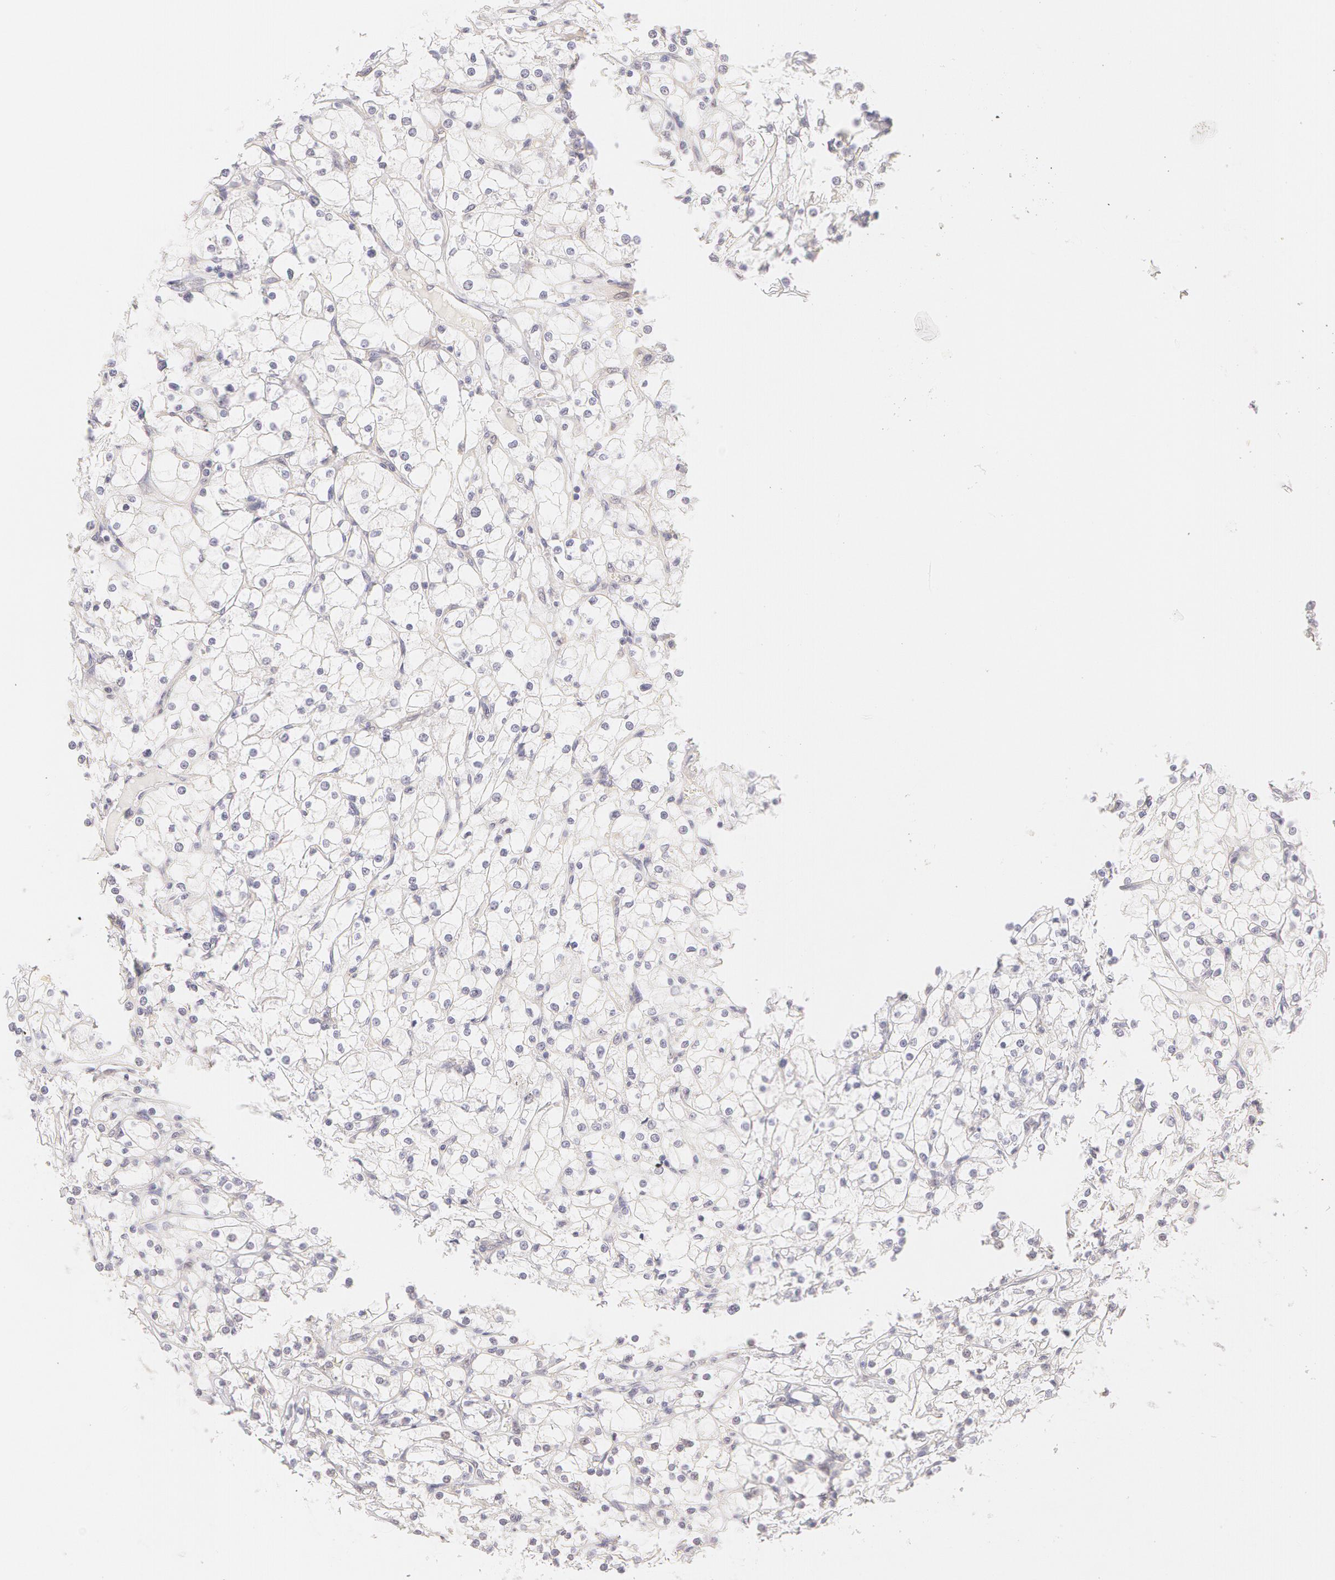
{"staining": {"intensity": "negative", "quantity": "none", "location": "none"}, "tissue": "renal cancer", "cell_type": "Tumor cells", "image_type": "cancer", "snomed": [{"axis": "morphology", "description": "Adenocarcinoma, NOS"}, {"axis": "topography", "description": "Kidney"}], "caption": "High power microscopy histopathology image of an immunohistochemistry (IHC) image of adenocarcinoma (renal), revealing no significant staining in tumor cells.", "gene": "ZNF597", "patient": {"sex": "female", "age": 73}}